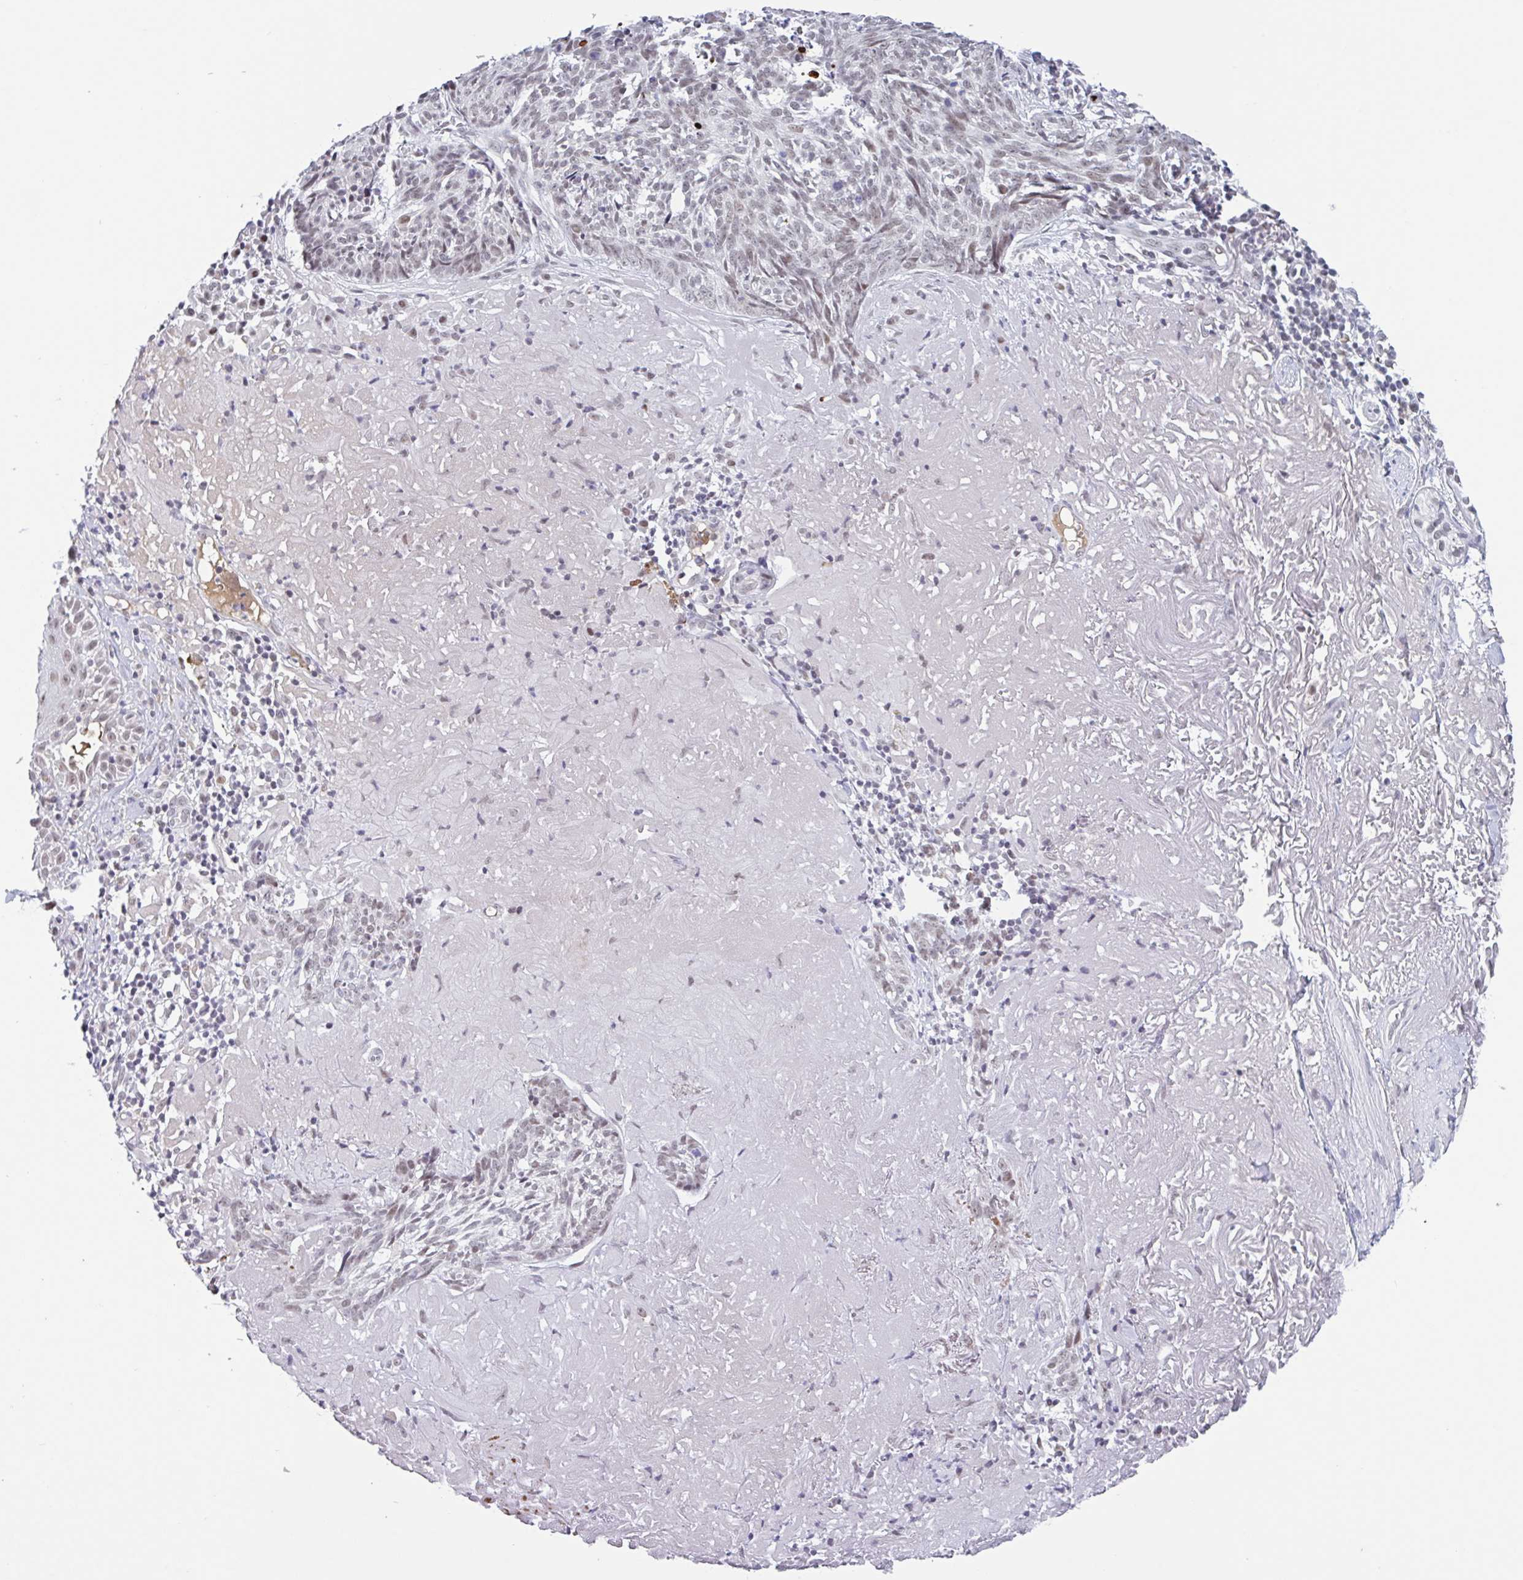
{"staining": {"intensity": "weak", "quantity": ">75%", "location": "nuclear"}, "tissue": "skin cancer", "cell_type": "Tumor cells", "image_type": "cancer", "snomed": [{"axis": "morphology", "description": "Basal cell carcinoma"}, {"axis": "topography", "description": "Skin"}, {"axis": "topography", "description": "Skin of face"}], "caption": "Skin cancer (basal cell carcinoma) was stained to show a protein in brown. There is low levels of weak nuclear positivity in approximately >75% of tumor cells.", "gene": "PLG", "patient": {"sex": "female", "age": 95}}